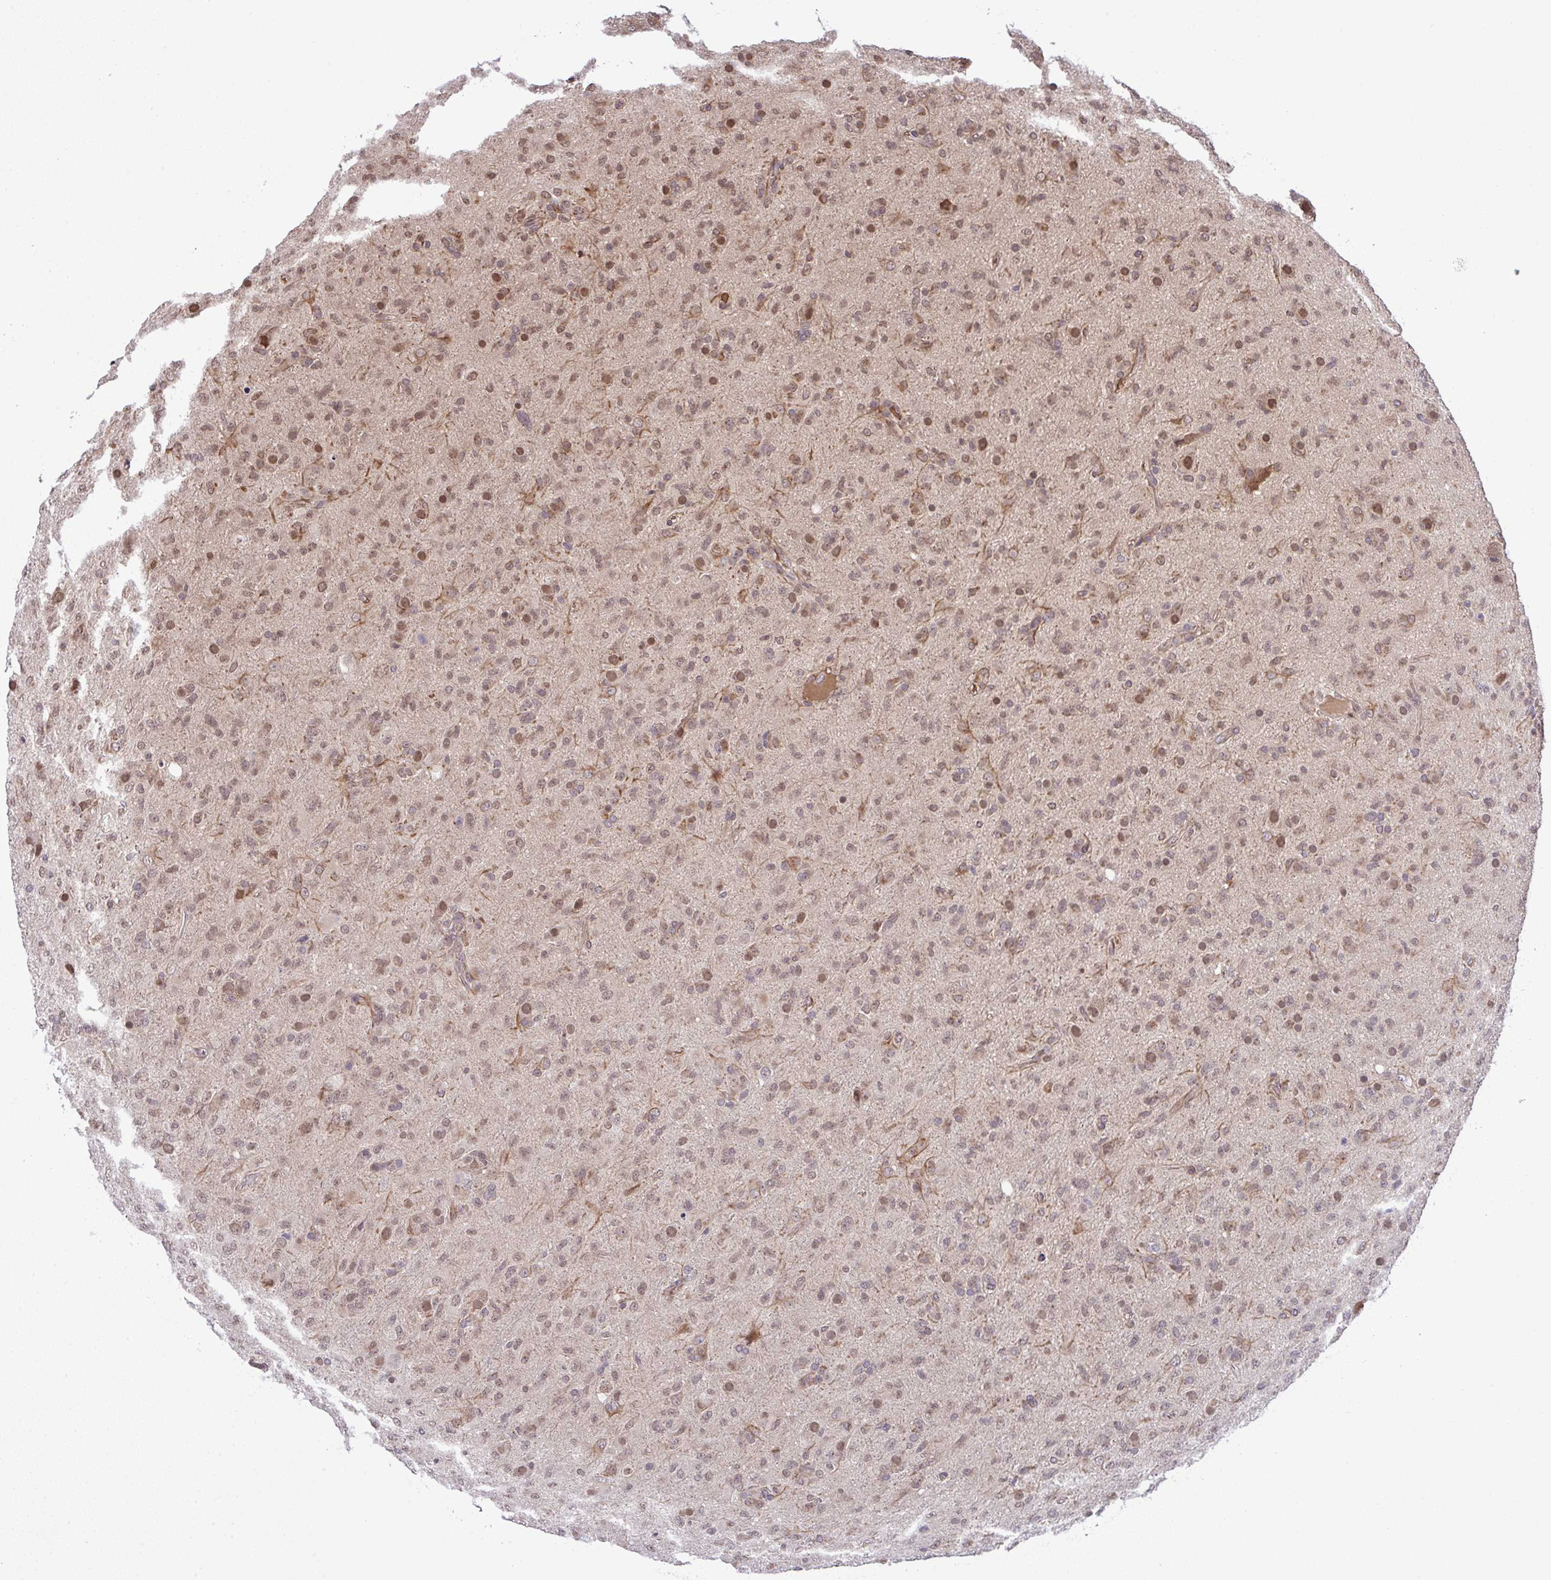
{"staining": {"intensity": "moderate", "quantity": "25%-75%", "location": "nuclear"}, "tissue": "glioma", "cell_type": "Tumor cells", "image_type": "cancer", "snomed": [{"axis": "morphology", "description": "Glioma, malignant, Low grade"}, {"axis": "topography", "description": "Brain"}], "caption": "Immunohistochemical staining of malignant glioma (low-grade) displays medium levels of moderate nuclear expression in about 25%-75% of tumor cells.", "gene": "C9orf64", "patient": {"sex": "male", "age": 65}}